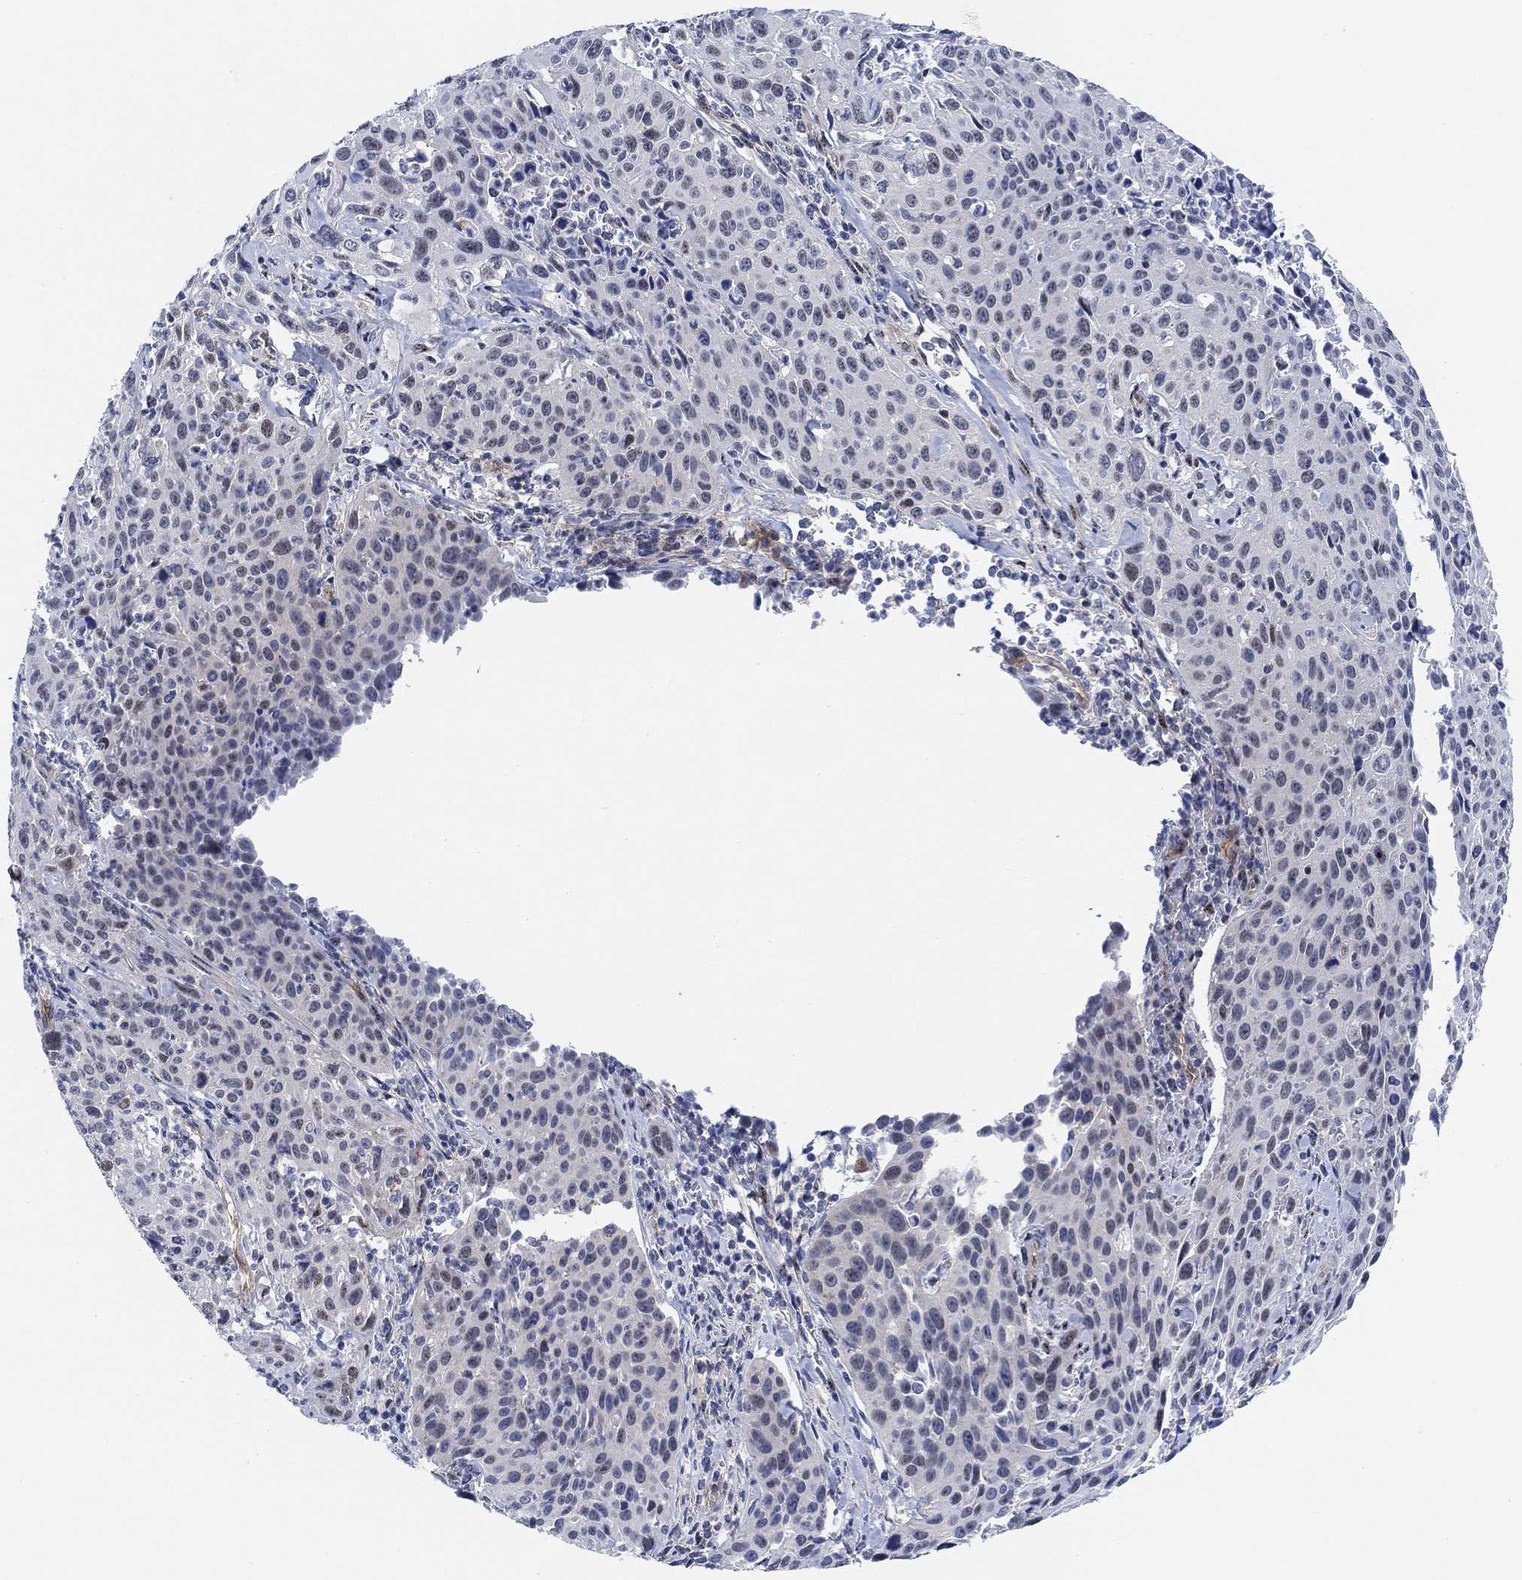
{"staining": {"intensity": "negative", "quantity": "none", "location": "none"}, "tissue": "cervical cancer", "cell_type": "Tumor cells", "image_type": "cancer", "snomed": [{"axis": "morphology", "description": "Squamous cell carcinoma, NOS"}, {"axis": "topography", "description": "Cervix"}], "caption": "High power microscopy photomicrograph of an IHC photomicrograph of cervical cancer, revealing no significant expression in tumor cells.", "gene": "PAX6", "patient": {"sex": "female", "age": 26}}